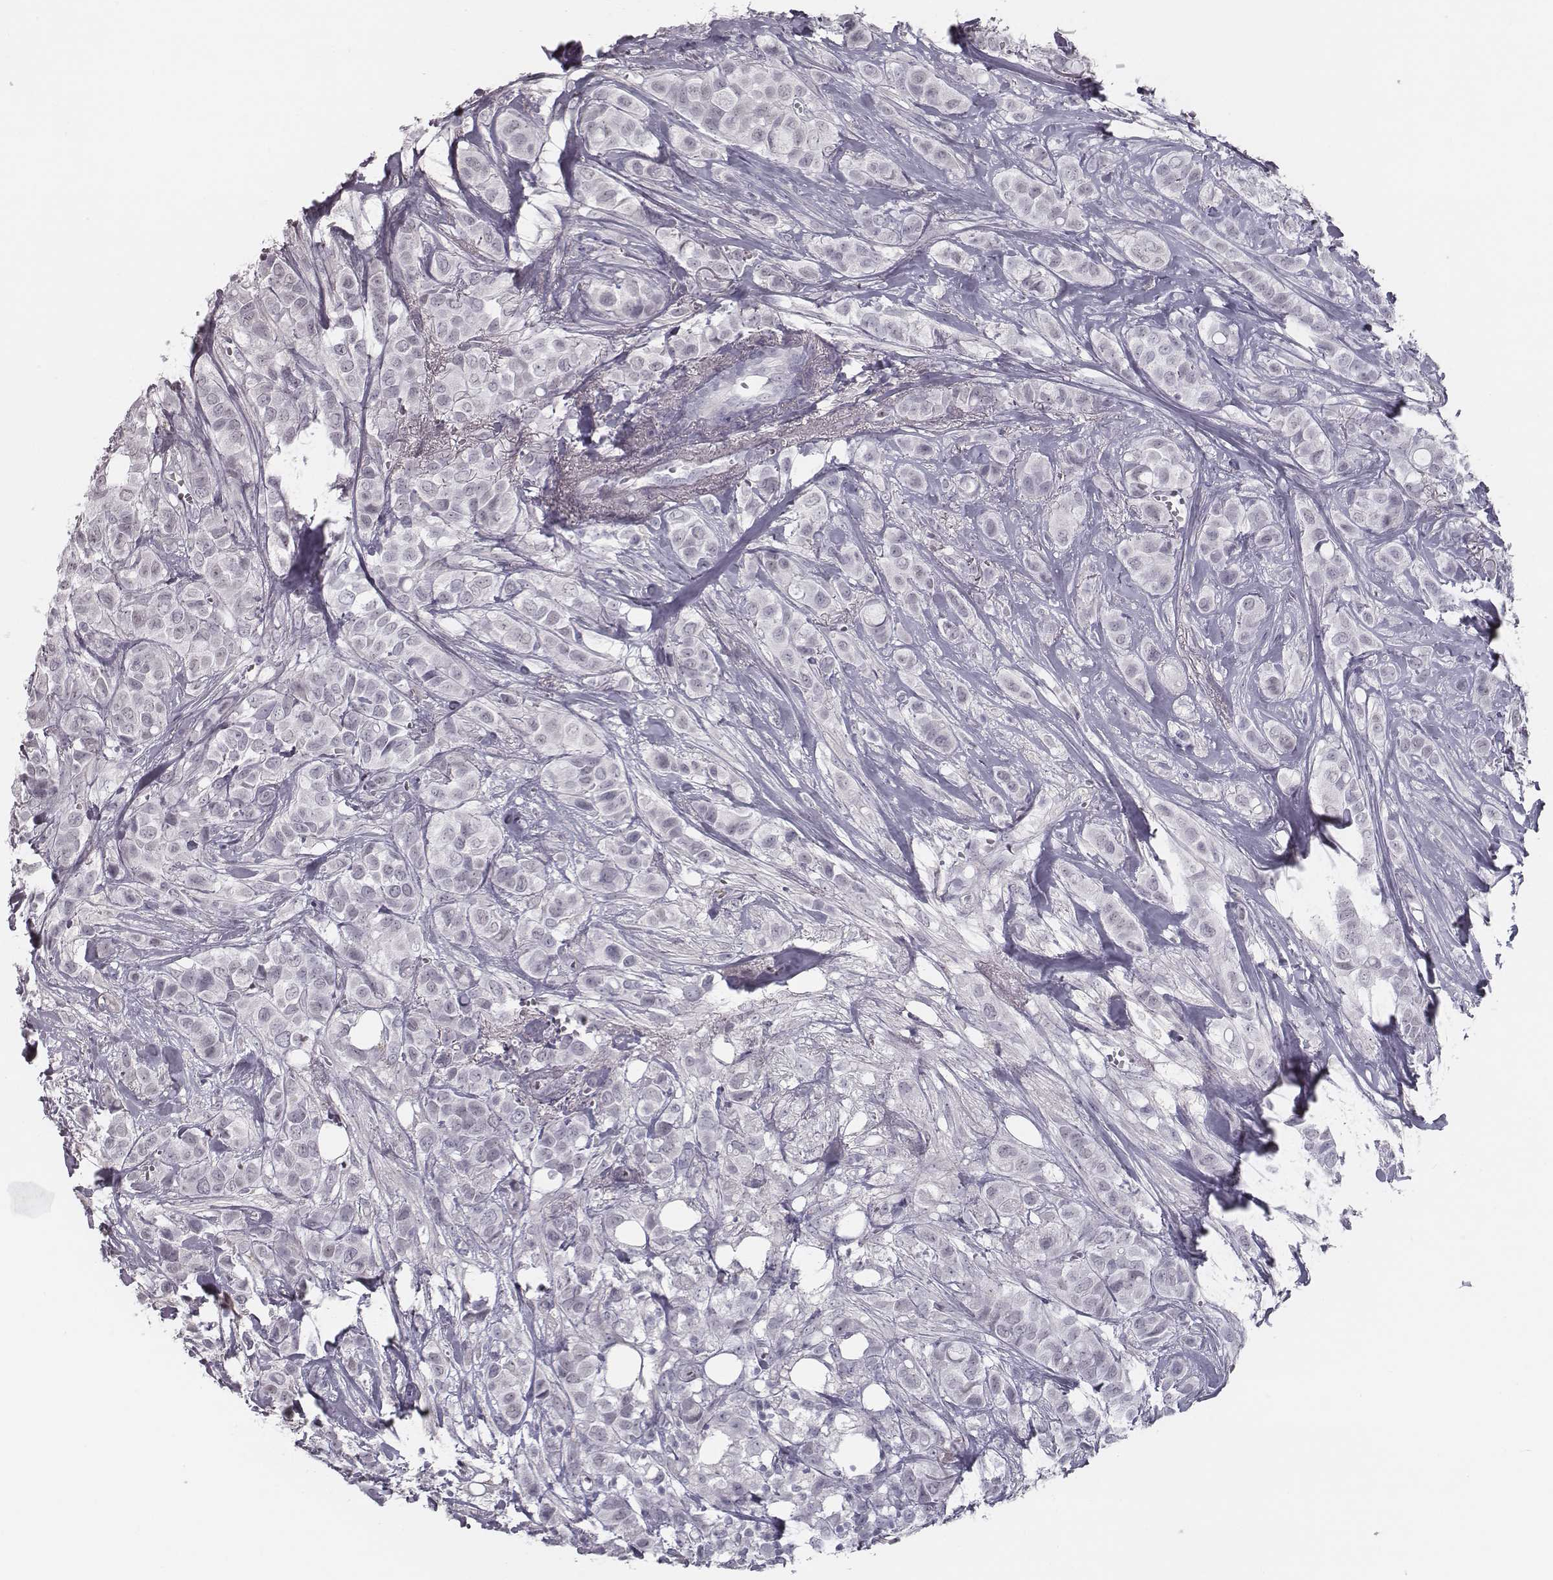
{"staining": {"intensity": "negative", "quantity": "none", "location": "none"}, "tissue": "breast cancer", "cell_type": "Tumor cells", "image_type": "cancer", "snomed": [{"axis": "morphology", "description": "Duct carcinoma"}, {"axis": "topography", "description": "Breast"}], "caption": "High magnification brightfield microscopy of intraductal carcinoma (breast) stained with DAB (brown) and counterstained with hematoxylin (blue): tumor cells show no significant positivity. Nuclei are stained in blue.", "gene": "SEPTIN14", "patient": {"sex": "female", "age": 85}}